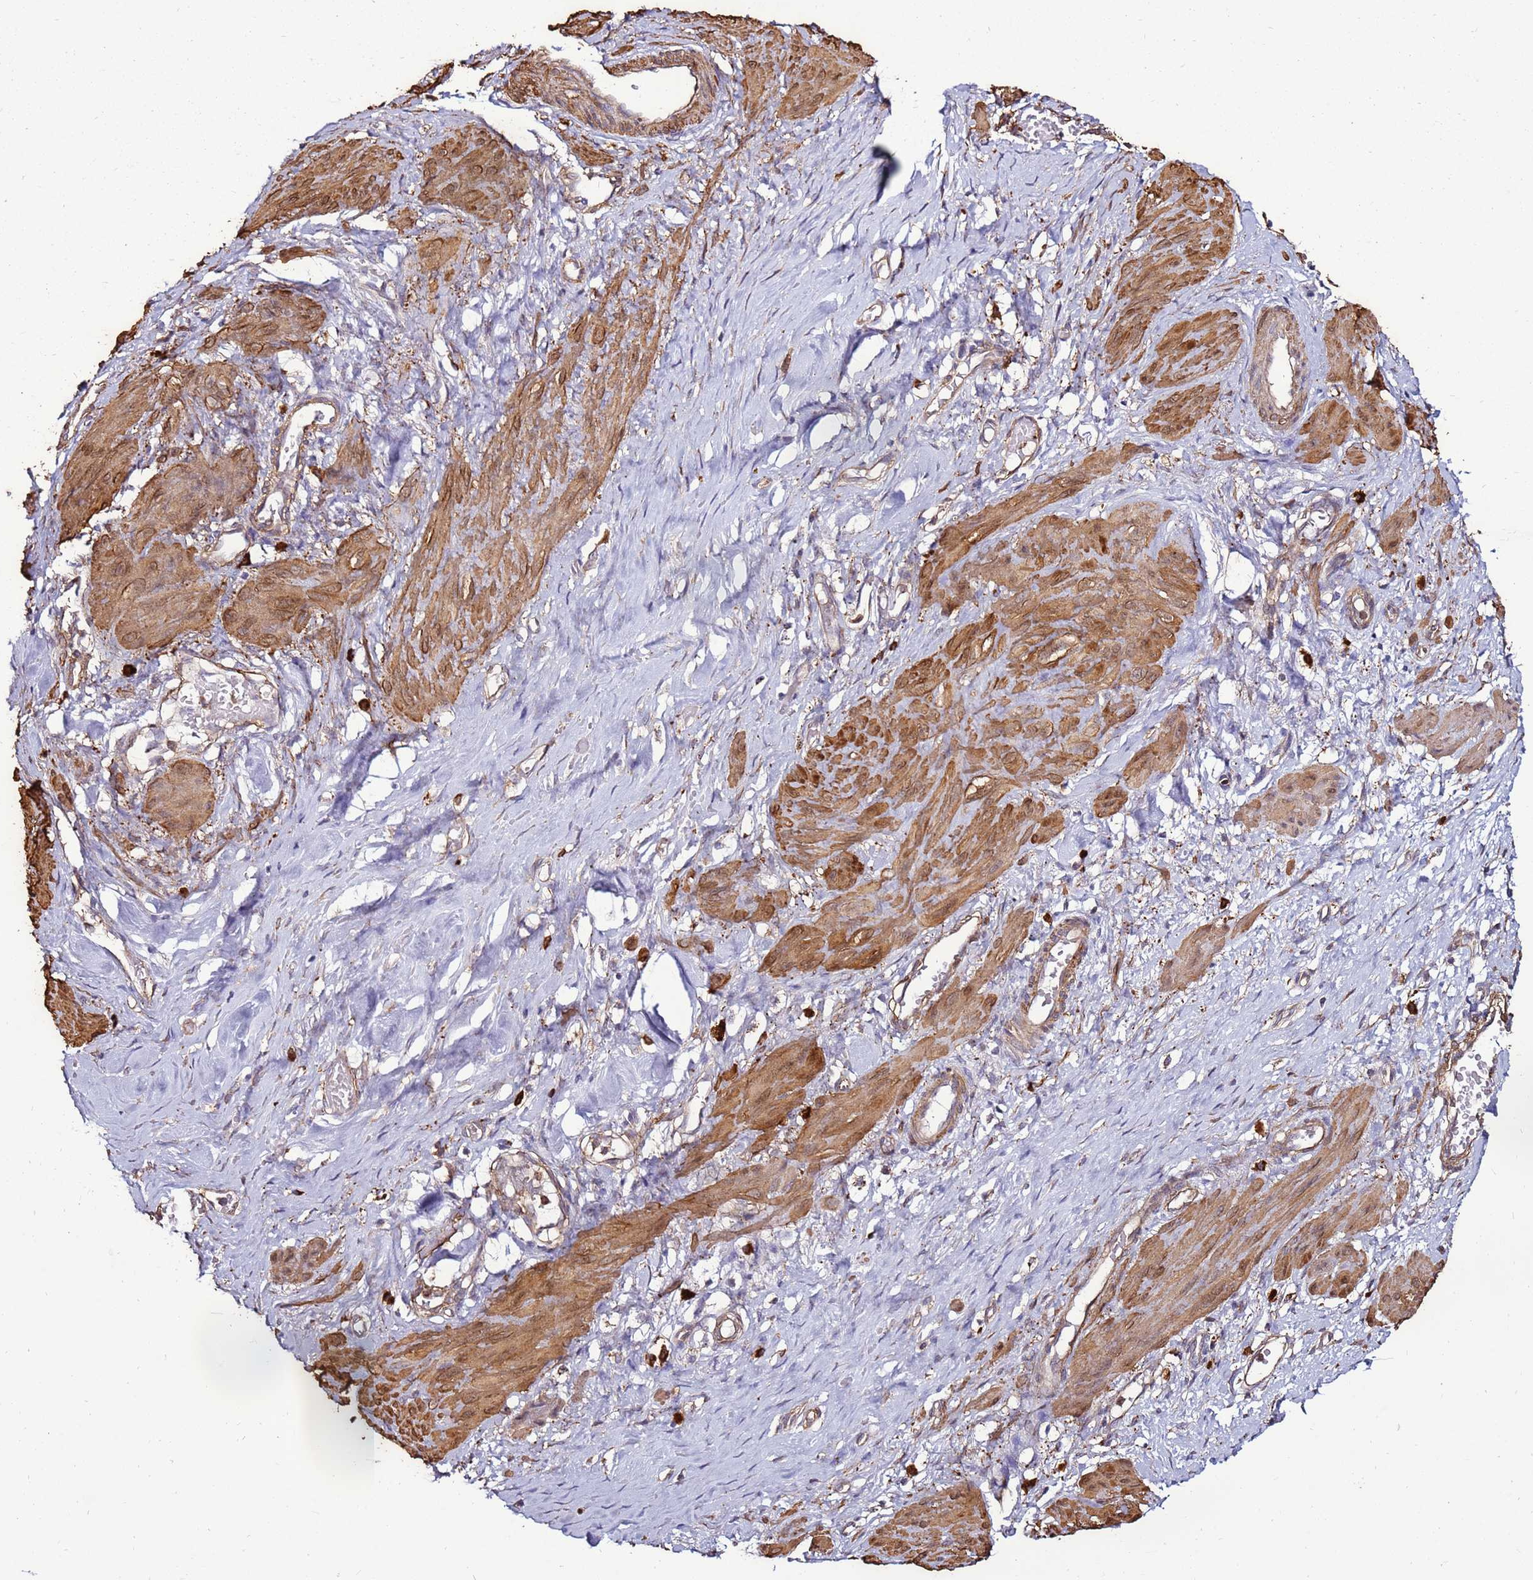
{"staining": {"intensity": "strong", "quantity": ">75%", "location": "cytoplasmic/membranous"}, "tissue": "smooth muscle", "cell_type": "Smooth muscle cells", "image_type": "normal", "snomed": [{"axis": "morphology", "description": "Normal tissue, NOS"}, {"axis": "topography", "description": "Endometrium"}], "caption": "A brown stain highlights strong cytoplasmic/membranous positivity of a protein in smooth muscle cells of normal smooth muscle.", "gene": "DDX59", "patient": {"sex": "female", "age": 33}}